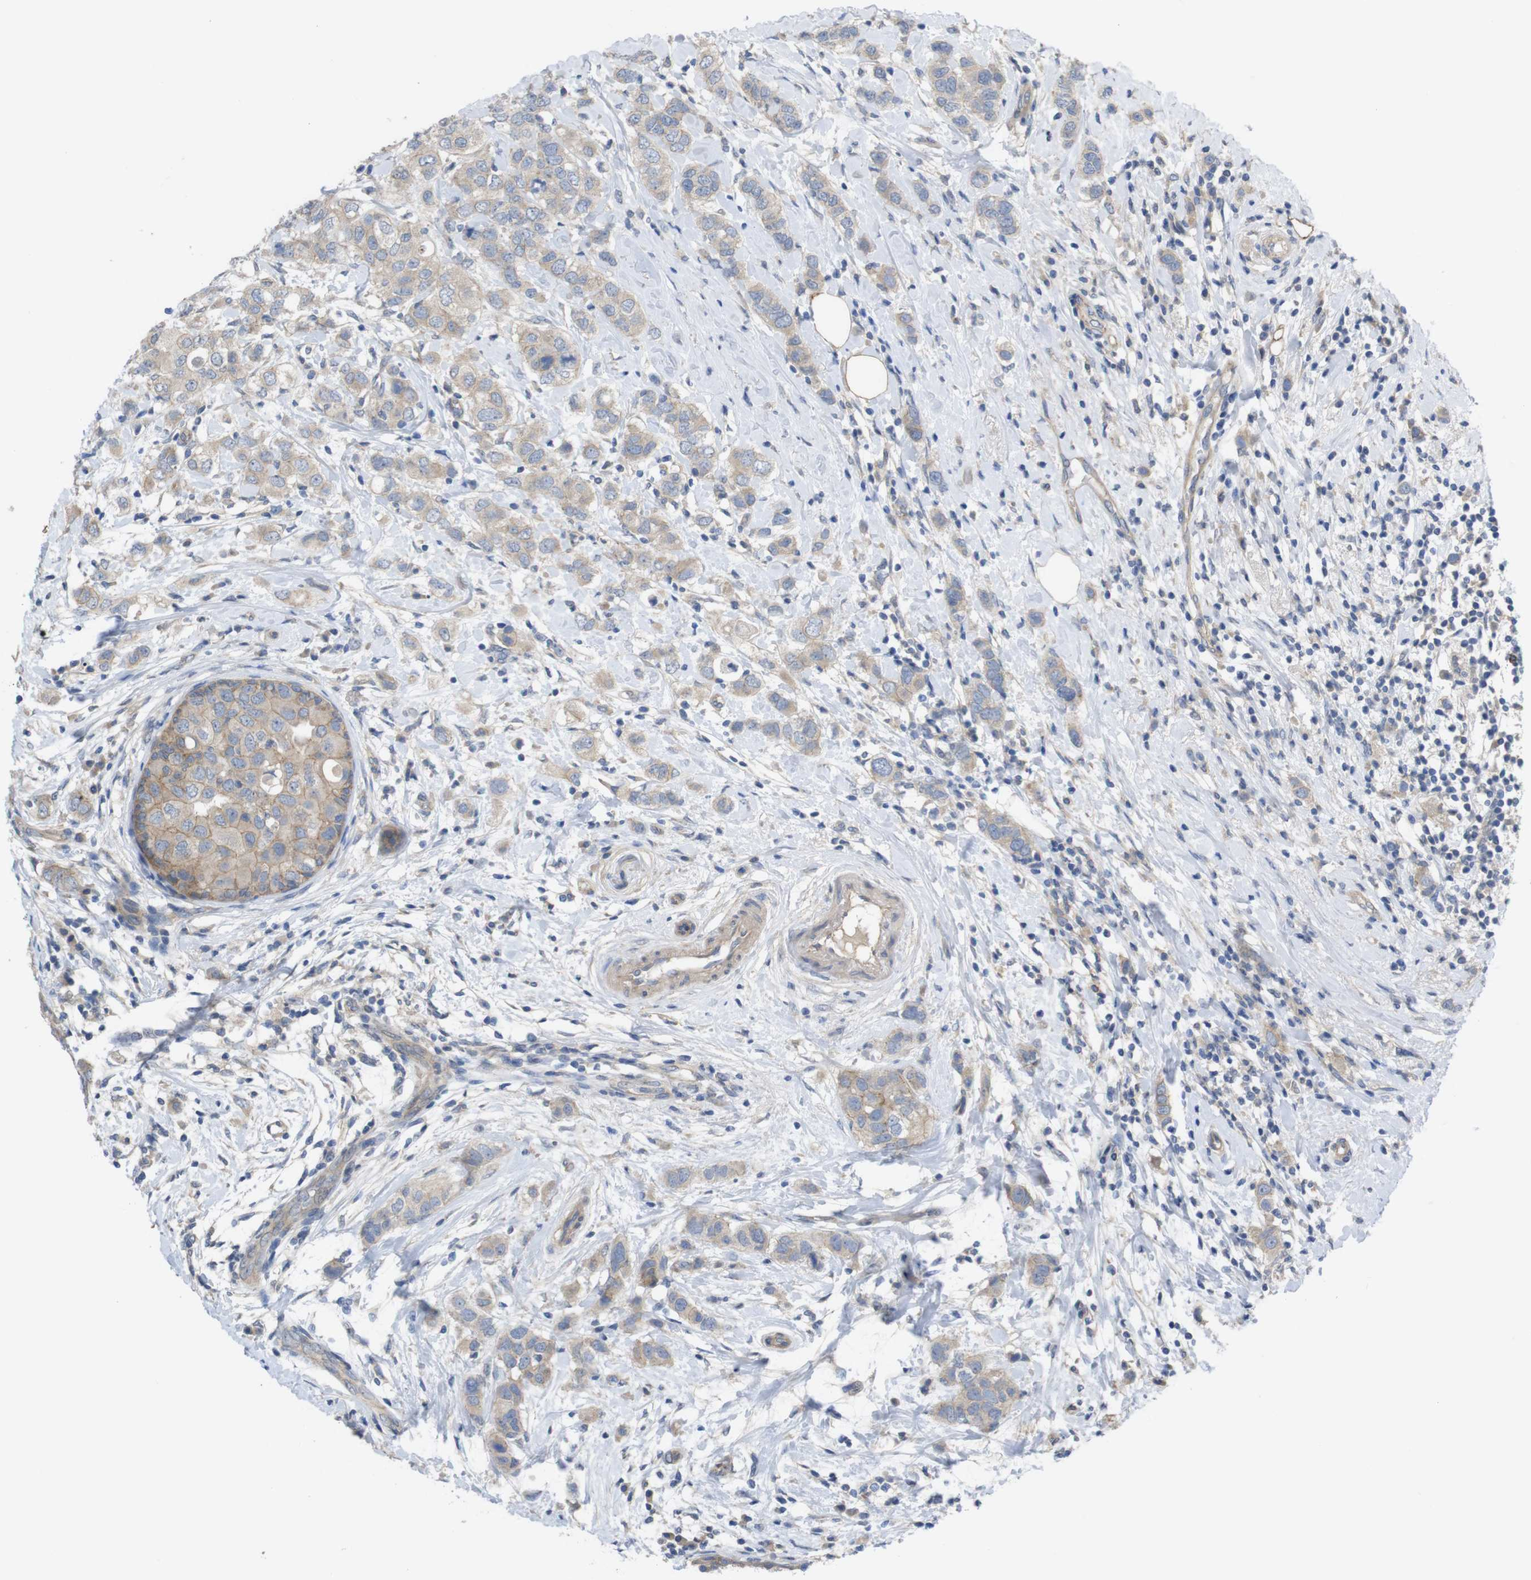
{"staining": {"intensity": "weak", "quantity": ">75%", "location": "cytoplasmic/membranous"}, "tissue": "breast cancer", "cell_type": "Tumor cells", "image_type": "cancer", "snomed": [{"axis": "morphology", "description": "Duct carcinoma"}, {"axis": "topography", "description": "Breast"}], "caption": "Weak cytoplasmic/membranous expression is seen in approximately >75% of tumor cells in breast cancer.", "gene": "KIDINS220", "patient": {"sex": "female", "age": 50}}